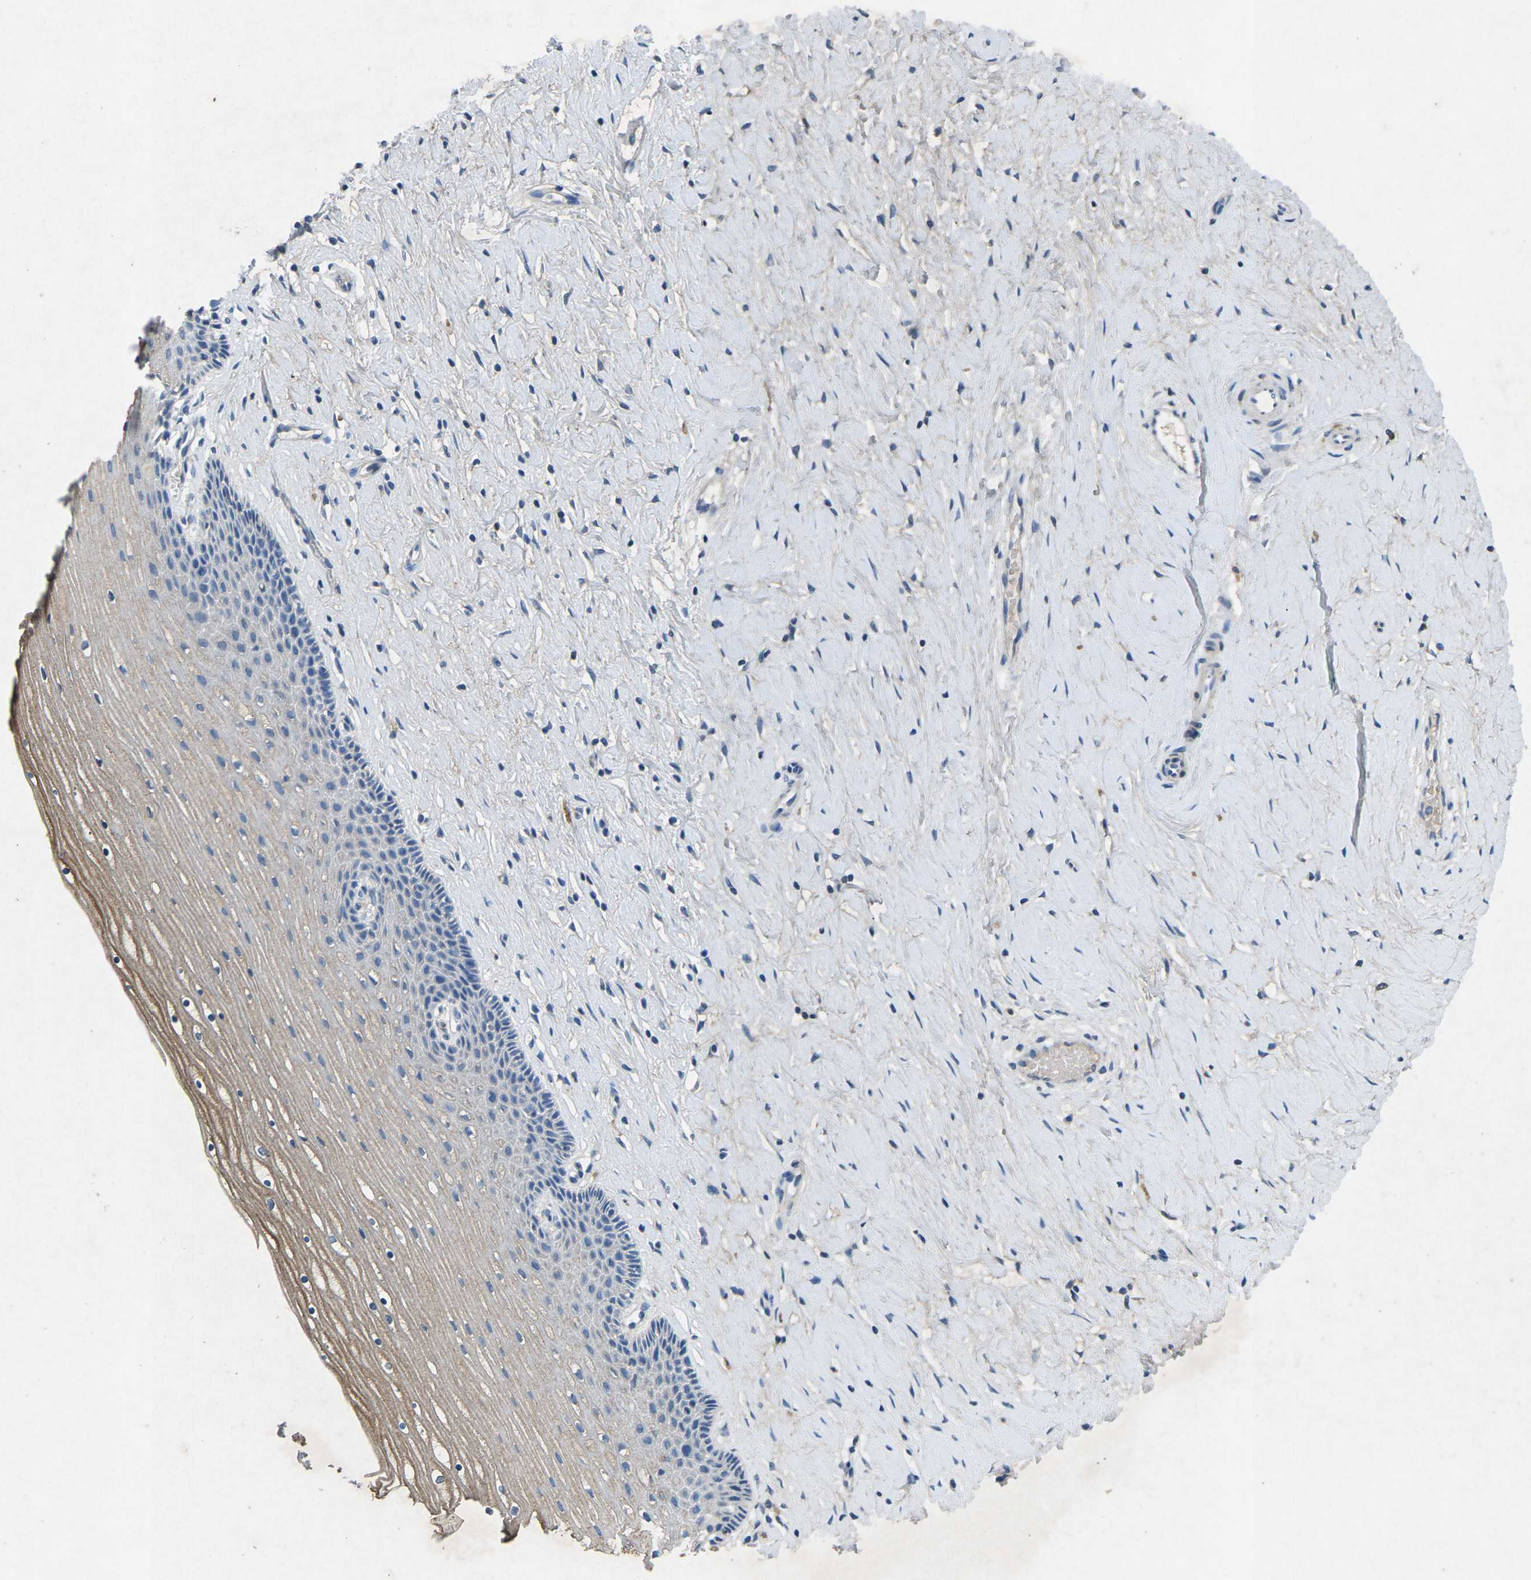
{"staining": {"intensity": "negative", "quantity": "none", "location": "none"}, "tissue": "cervix", "cell_type": "Glandular cells", "image_type": "normal", "snomed": [{"axis": "morphology", "description": "Normal tissue, NOS"}, {"axis": "topography", "description": "Cervix"}], "caption": "Unremarkable cervix was stained to show a protein in brown. There is no significant expression in glandular cells. Nuclei are stained in blue.", "gene": "PLG", "patient": {"sex": "female", "age": 39}}